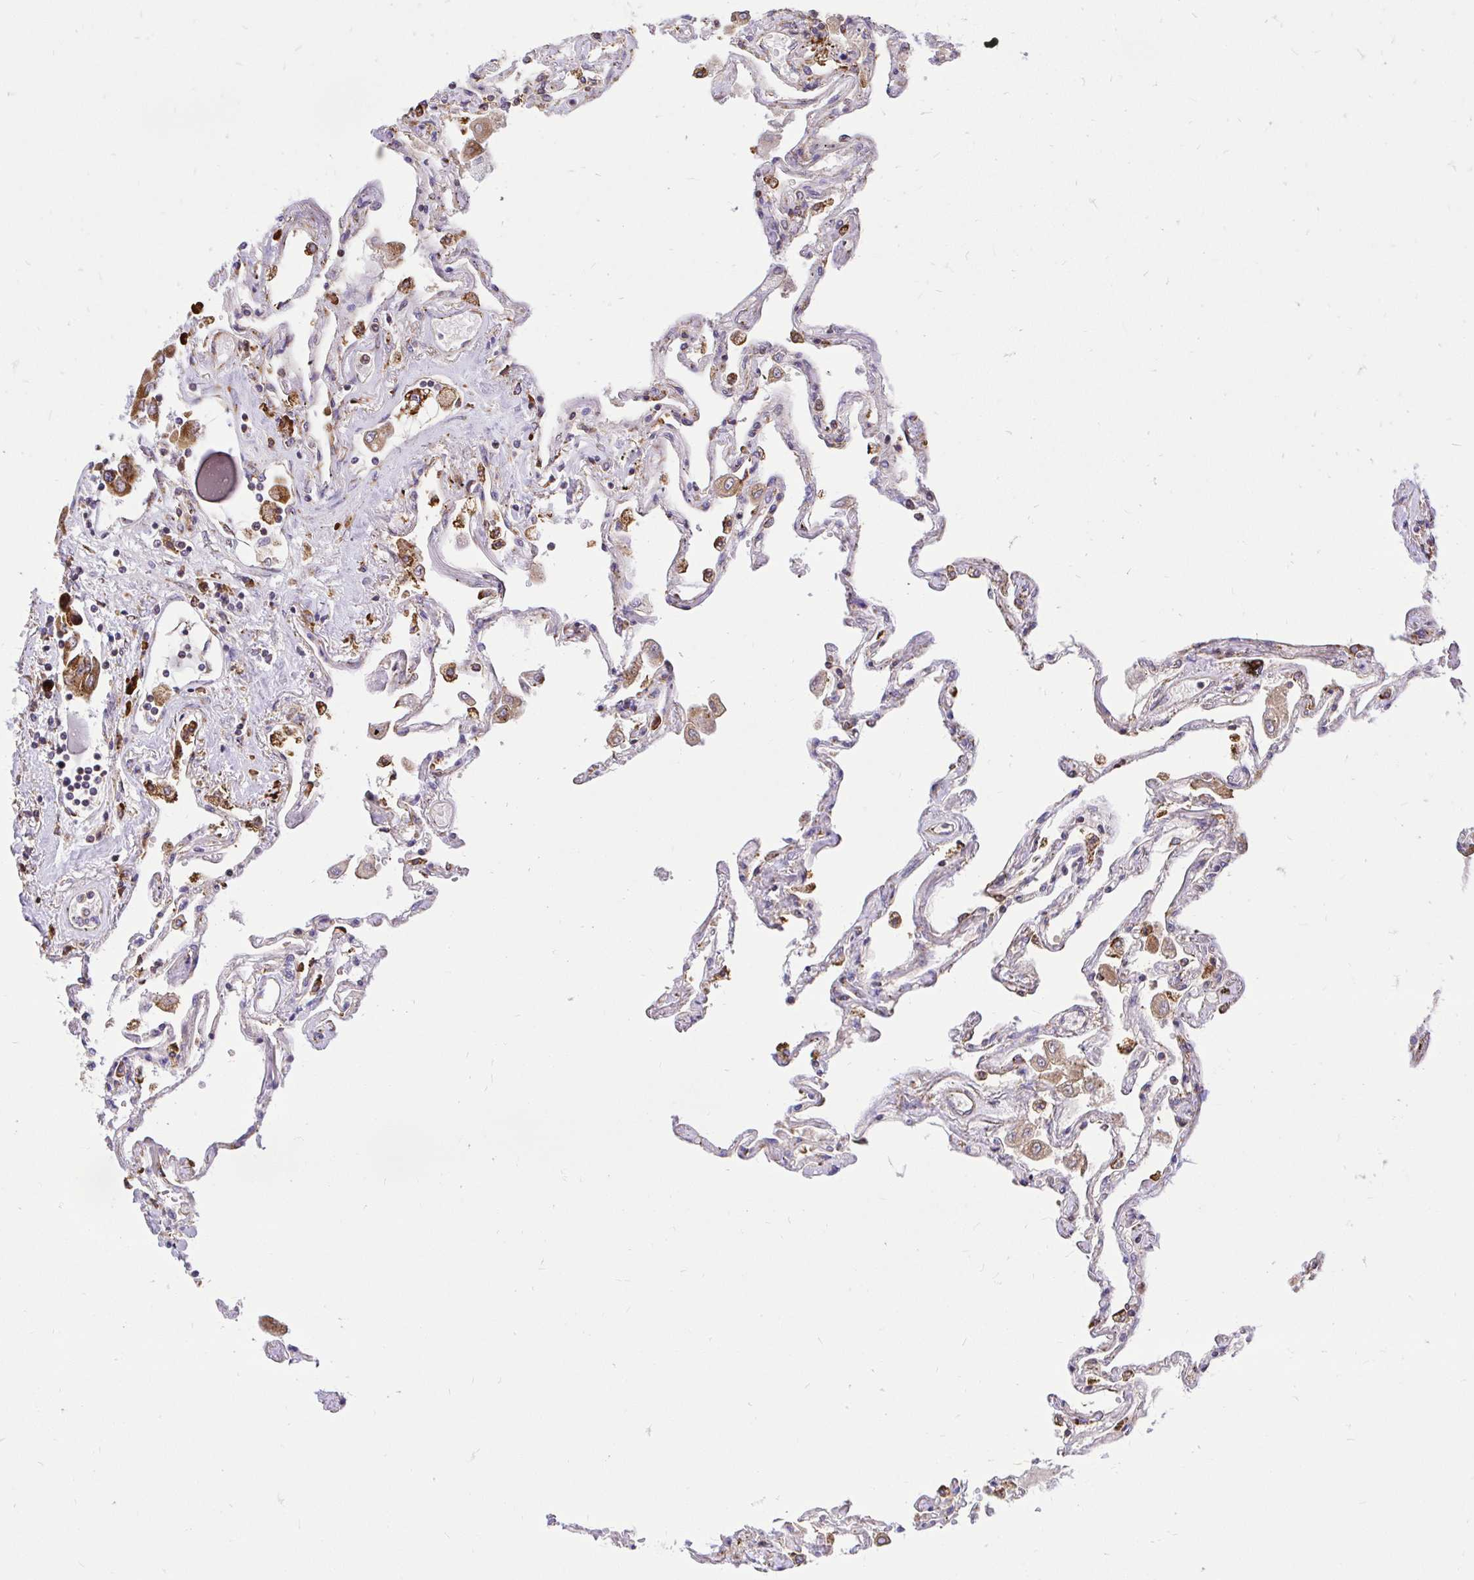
{"staining": {"intensity": "moderate", "quantity": "25%-75%", "location": "cytoplasmic/membranous"}, "tissue": "lung", "cell_type": "Alveolar cells", "image_type": "normal", "snomed": [{"axis": "morphology", "description": "Normal tissue, NOS"}, {"axis": "morphology", "description": "Adenocarcinoma, NOS"}, {"axis": "topography", "description": "Cartilage tissue"}, {"axis": "topography", "description": "Lung"}], "caption": "Immunohistochemistry photomicrograph of benign lung stained for a protein (brown), which displays medium levels of moderate cytoplasmic/membranous staining in approximately 25%-75% of alveolar cells.", "gene": "NAALAD2", "patient": {"sex": "female", "age": 67}}